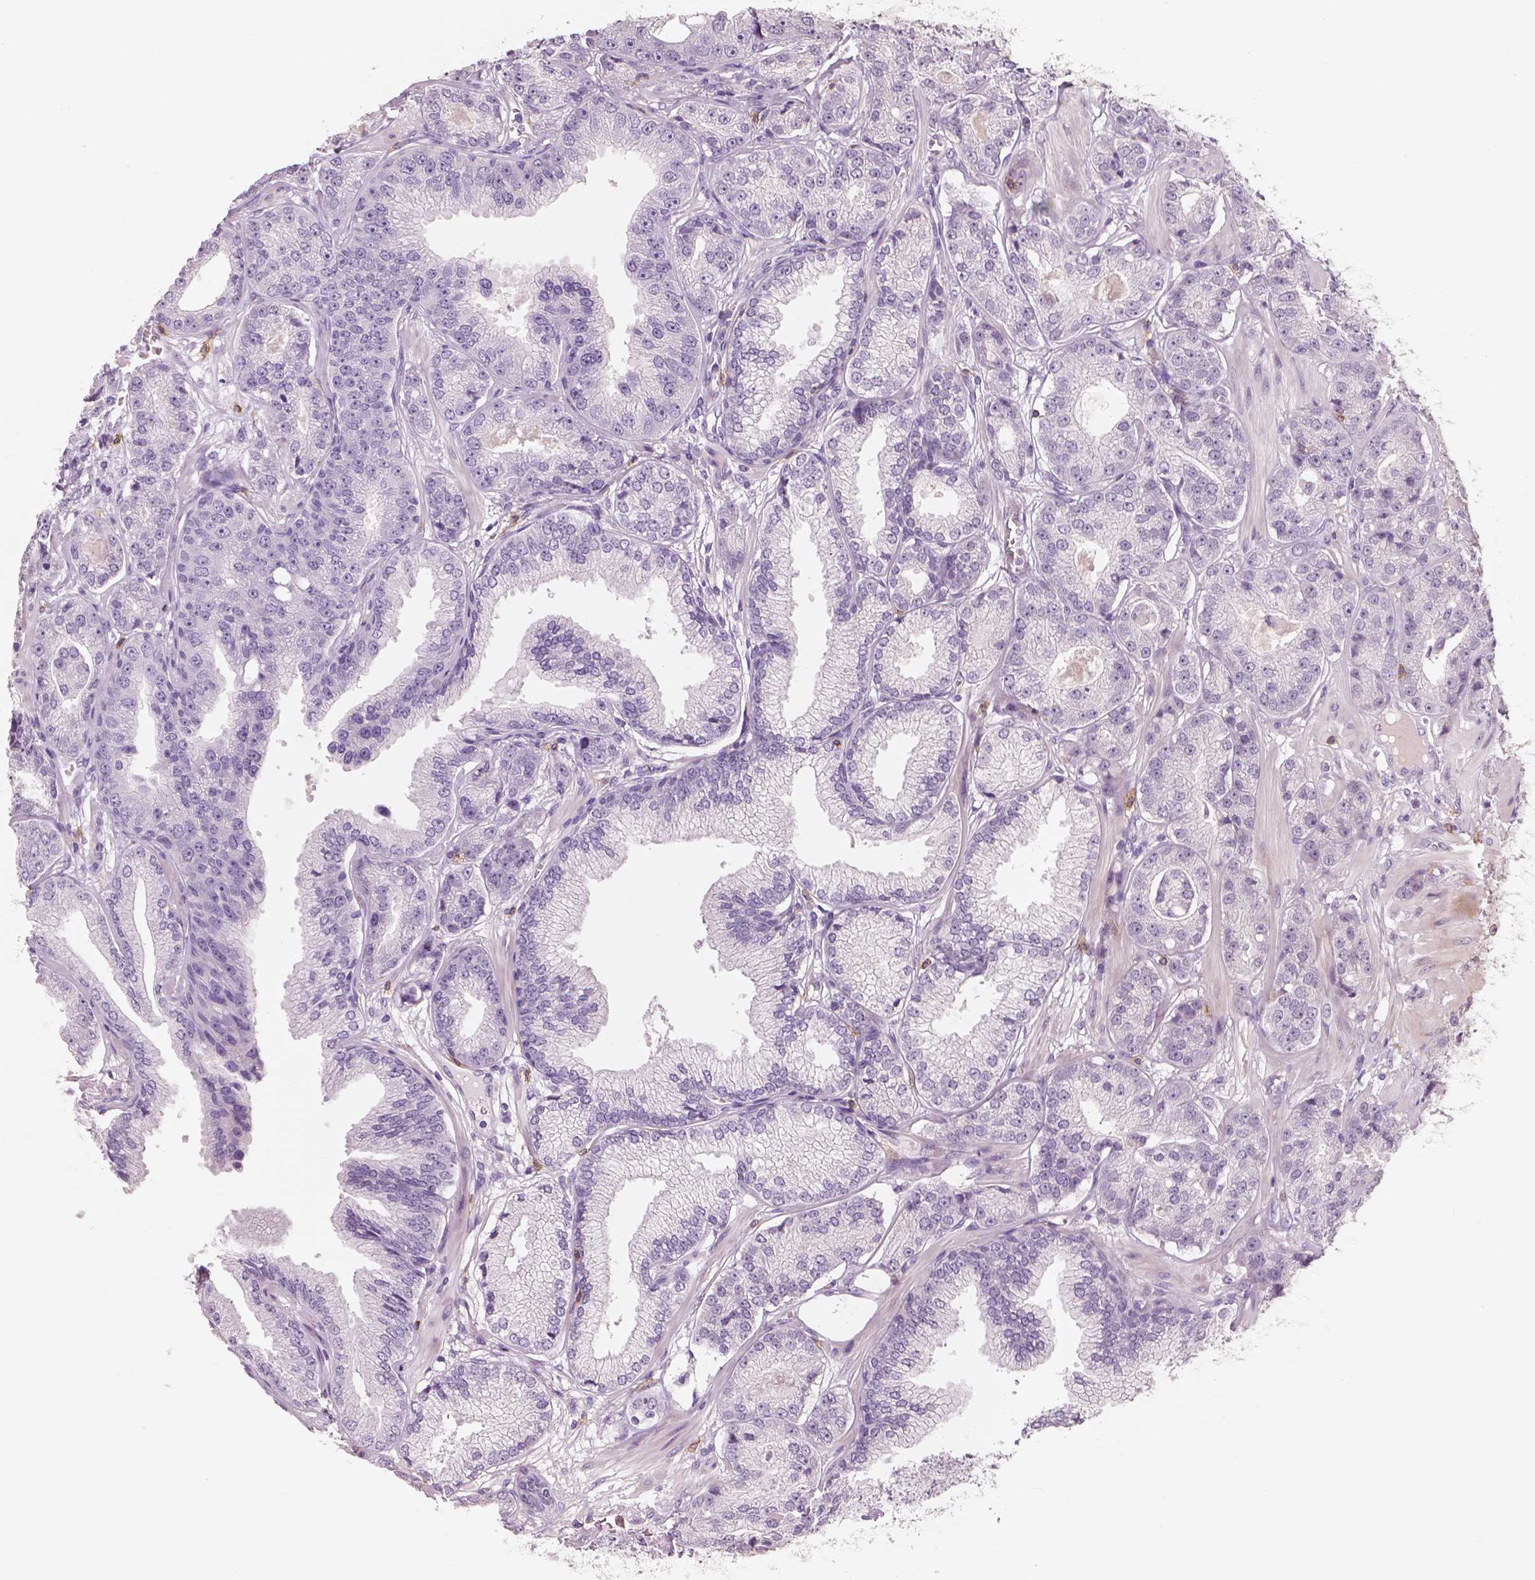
{"staining": {"intensity": "negative", "quantity": "none", "location": "none"}, "tissue": "prostate cancer", "cell_type": "Tumor cells", "image_type": "cancer", "snomed": [{"axis": "morphology", "description": "Adenocarcinoma, NOS"}, {"axis": "topography", "description": "Prostate"}], "caption": "Image shows no significant protein staining in tumor cells of adenocarcinoma (prostate).", "gene": "KIT", "patient": {"sex": "male", "age": 64}}